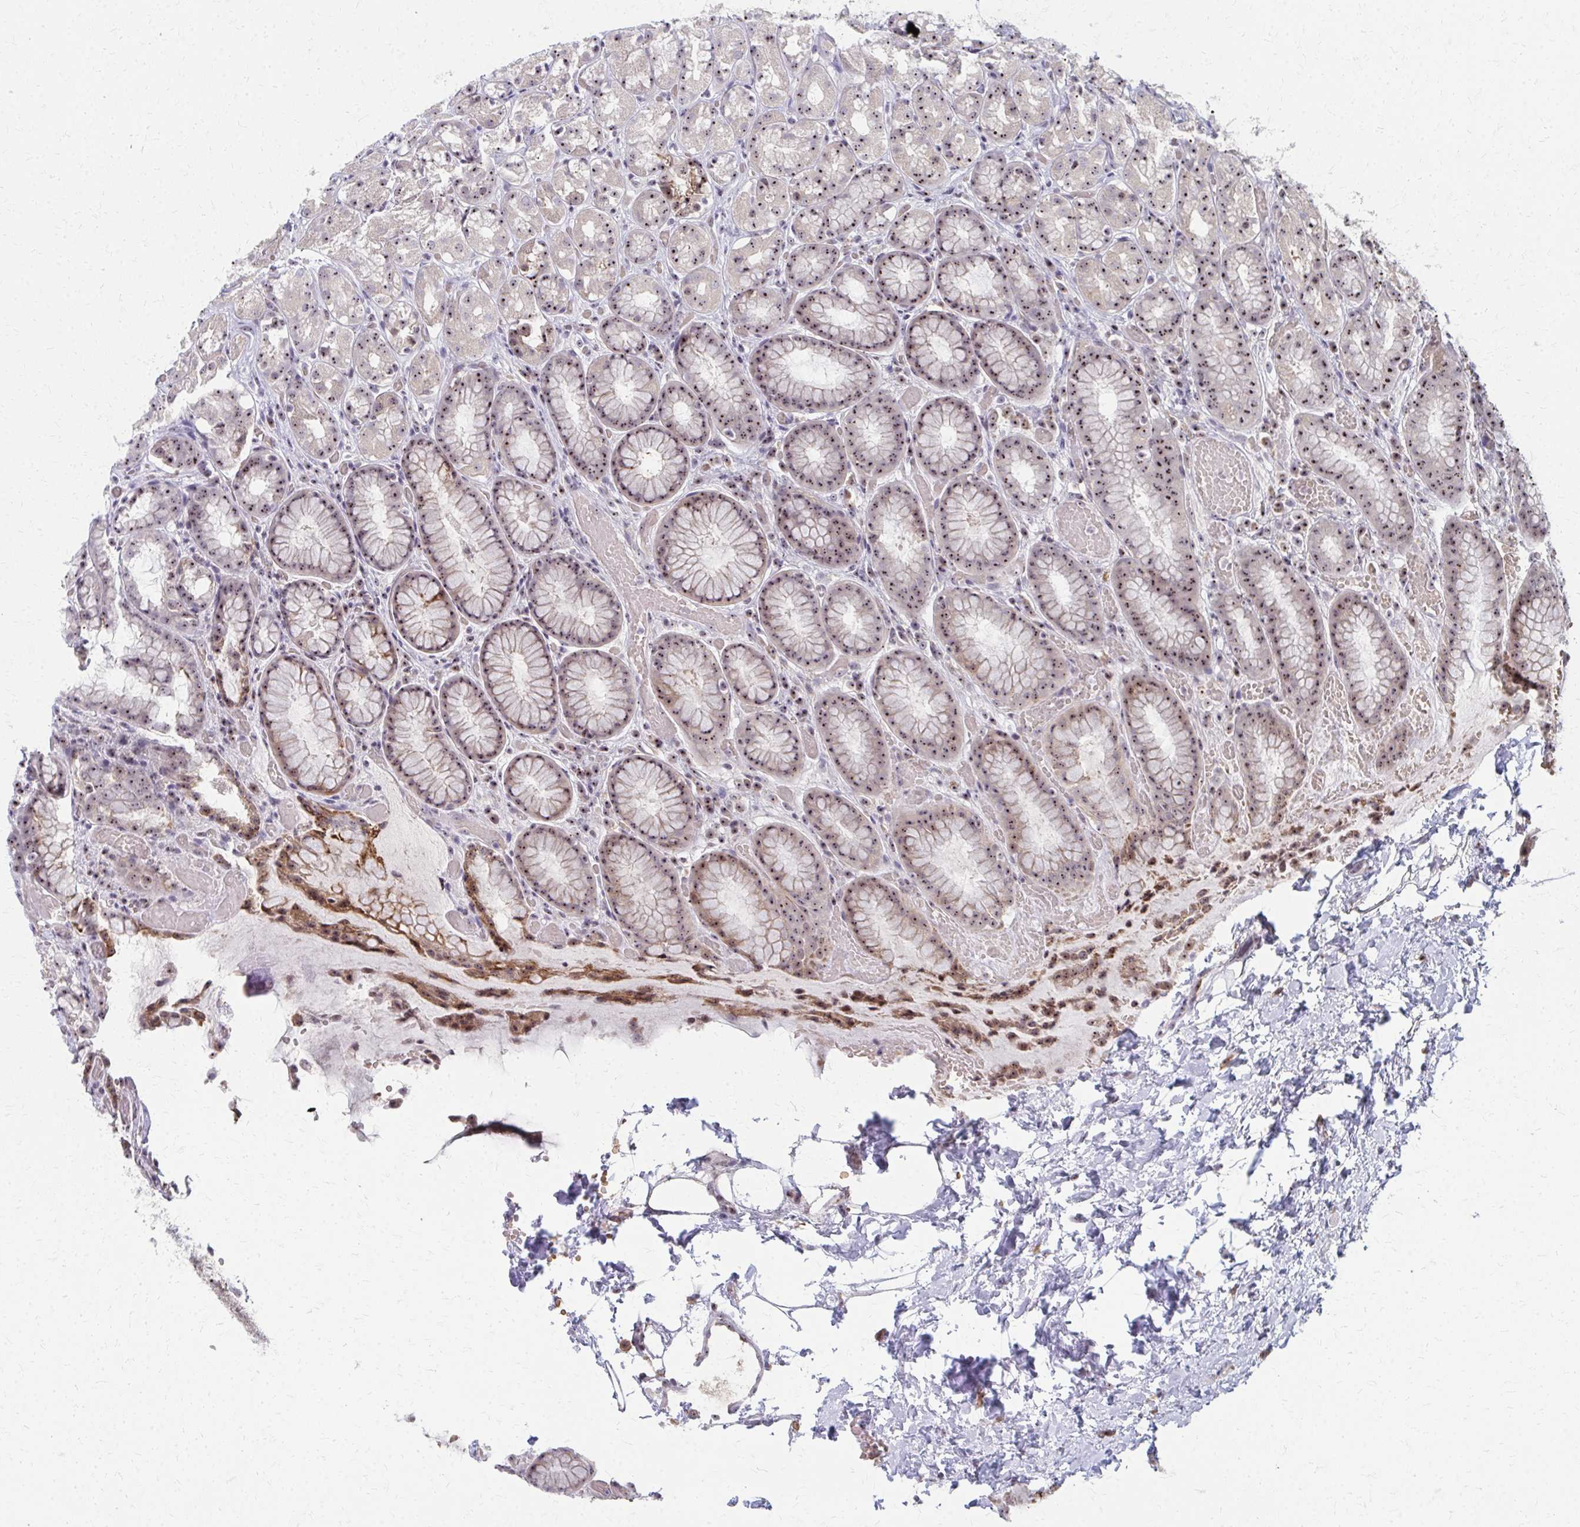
{"staining": {"intensity": "moderate", "quantity": "25%-75%", "location": "nuclear"}, "tissue": "stomach", "cell_type": "Glandular cells", "image_type": "normal", "snomed": [{"axis": "morphology", "description": "Normal tissue, NOS"}, {"axis": "topography", "description": "Stomach"}], "caption": "Protein staining shows moderate nuclear positivity in approximately 25%-75% of glandular cells in unremarkable stomach.", "gene": "NUDT16", "patient": {"sex": "male", "age": 70}}